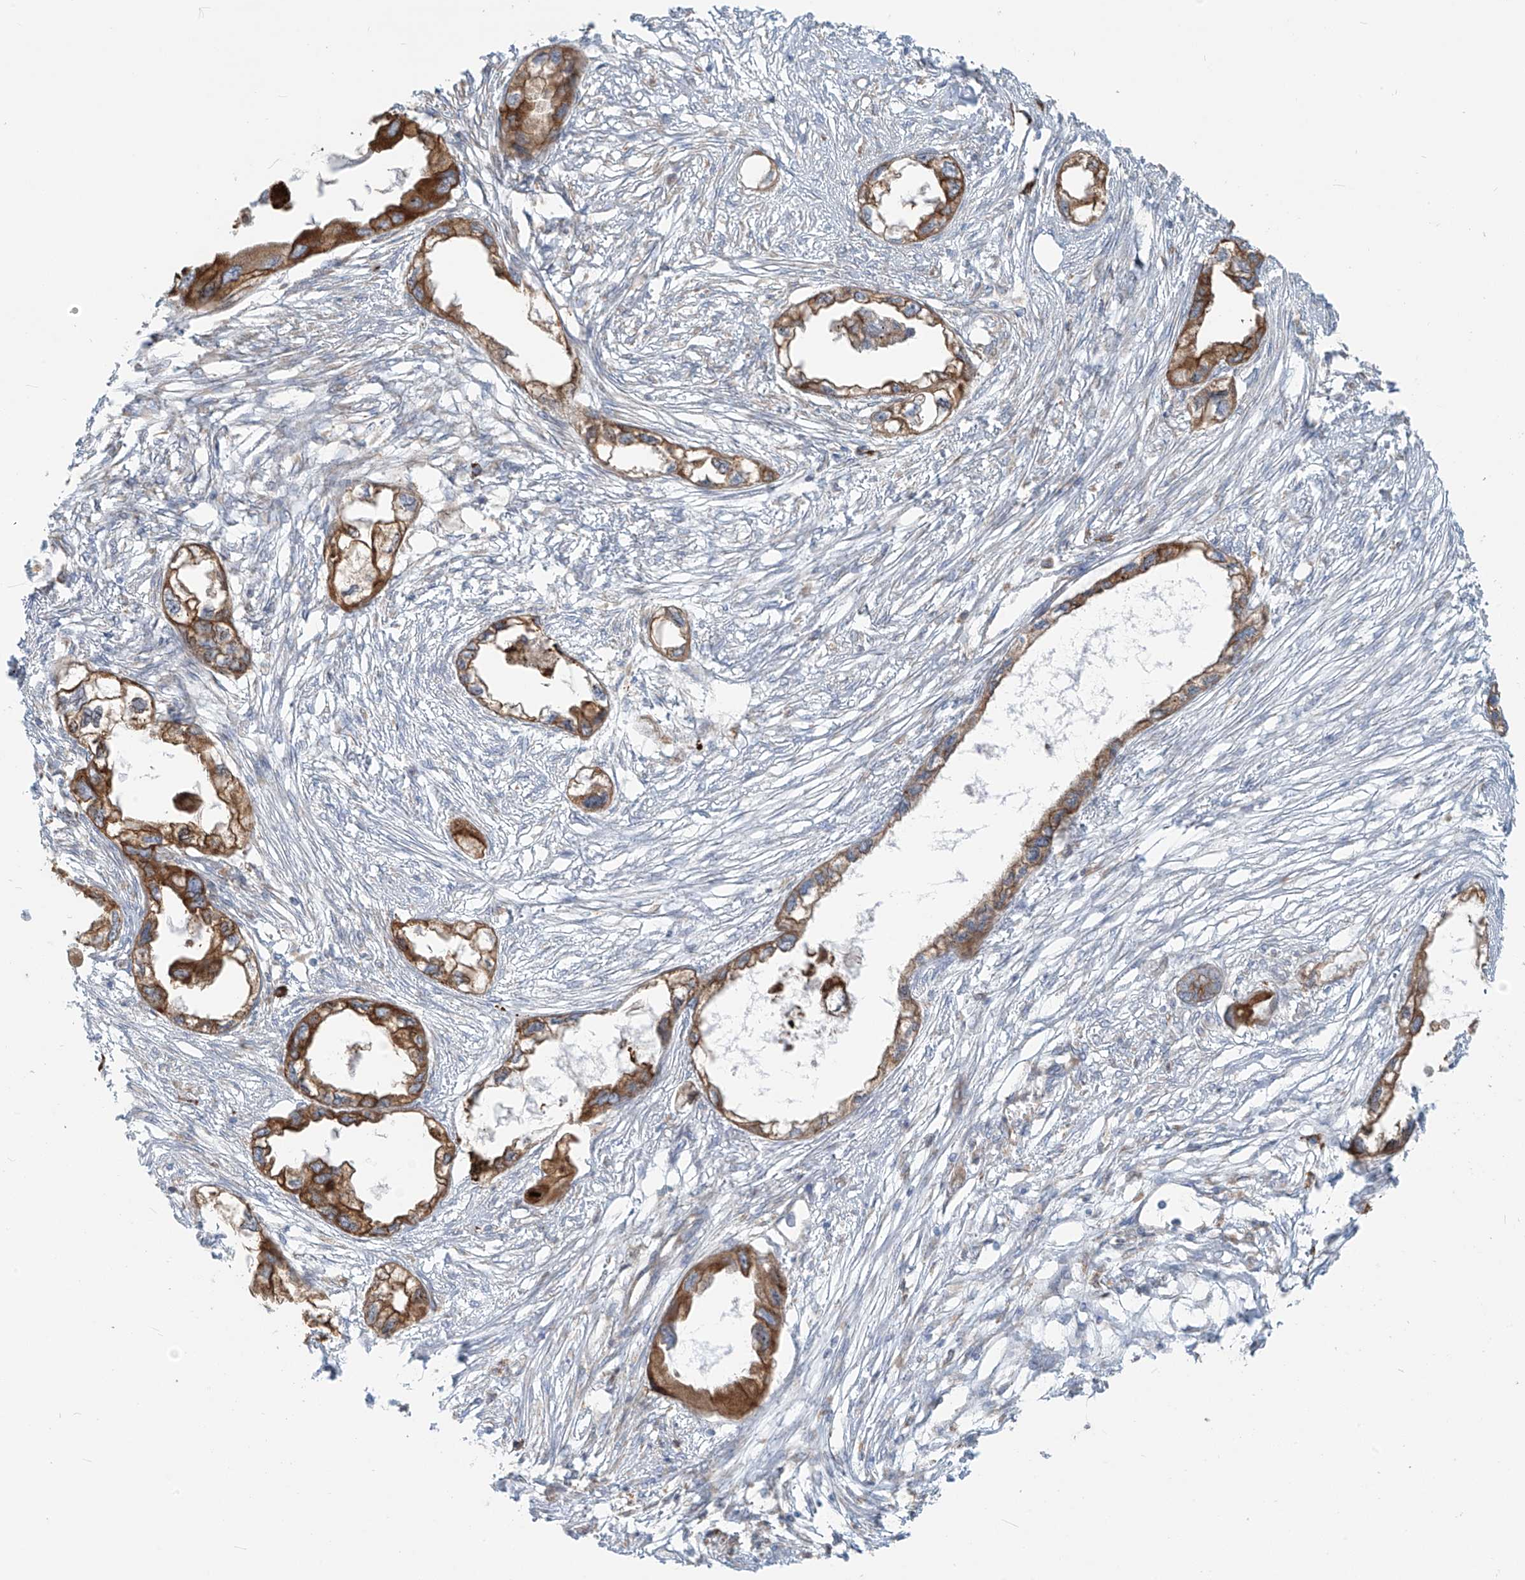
{"staining": {"intensity": "moderate", "quantity": ">75%", "location": "cytoplasmic/membranous"}, "tissue": "endometrial cancer", "cell_type": "Tumor cells", "image_type": "cancer", "snomed": [{"axis": "morphology", "description": "Adenocarcinoma, NOS"}, {"axis": "morphology", "description": "Adenocarcinoma, metastatic, NOS"}, {"axis": "topography", "description": "Adipose tissue"}, {"axis": "topography", "description": "Endometrium"}], "caption": "Human adenocarcinoma (endometrial) stained for a protein (brown) demonstrates moderate cytoplasmic/membranous positive staining in approximately >75% of tumor cells.", "gene": "KATNIP", "patient": {"sex": "female", "age": 67}}